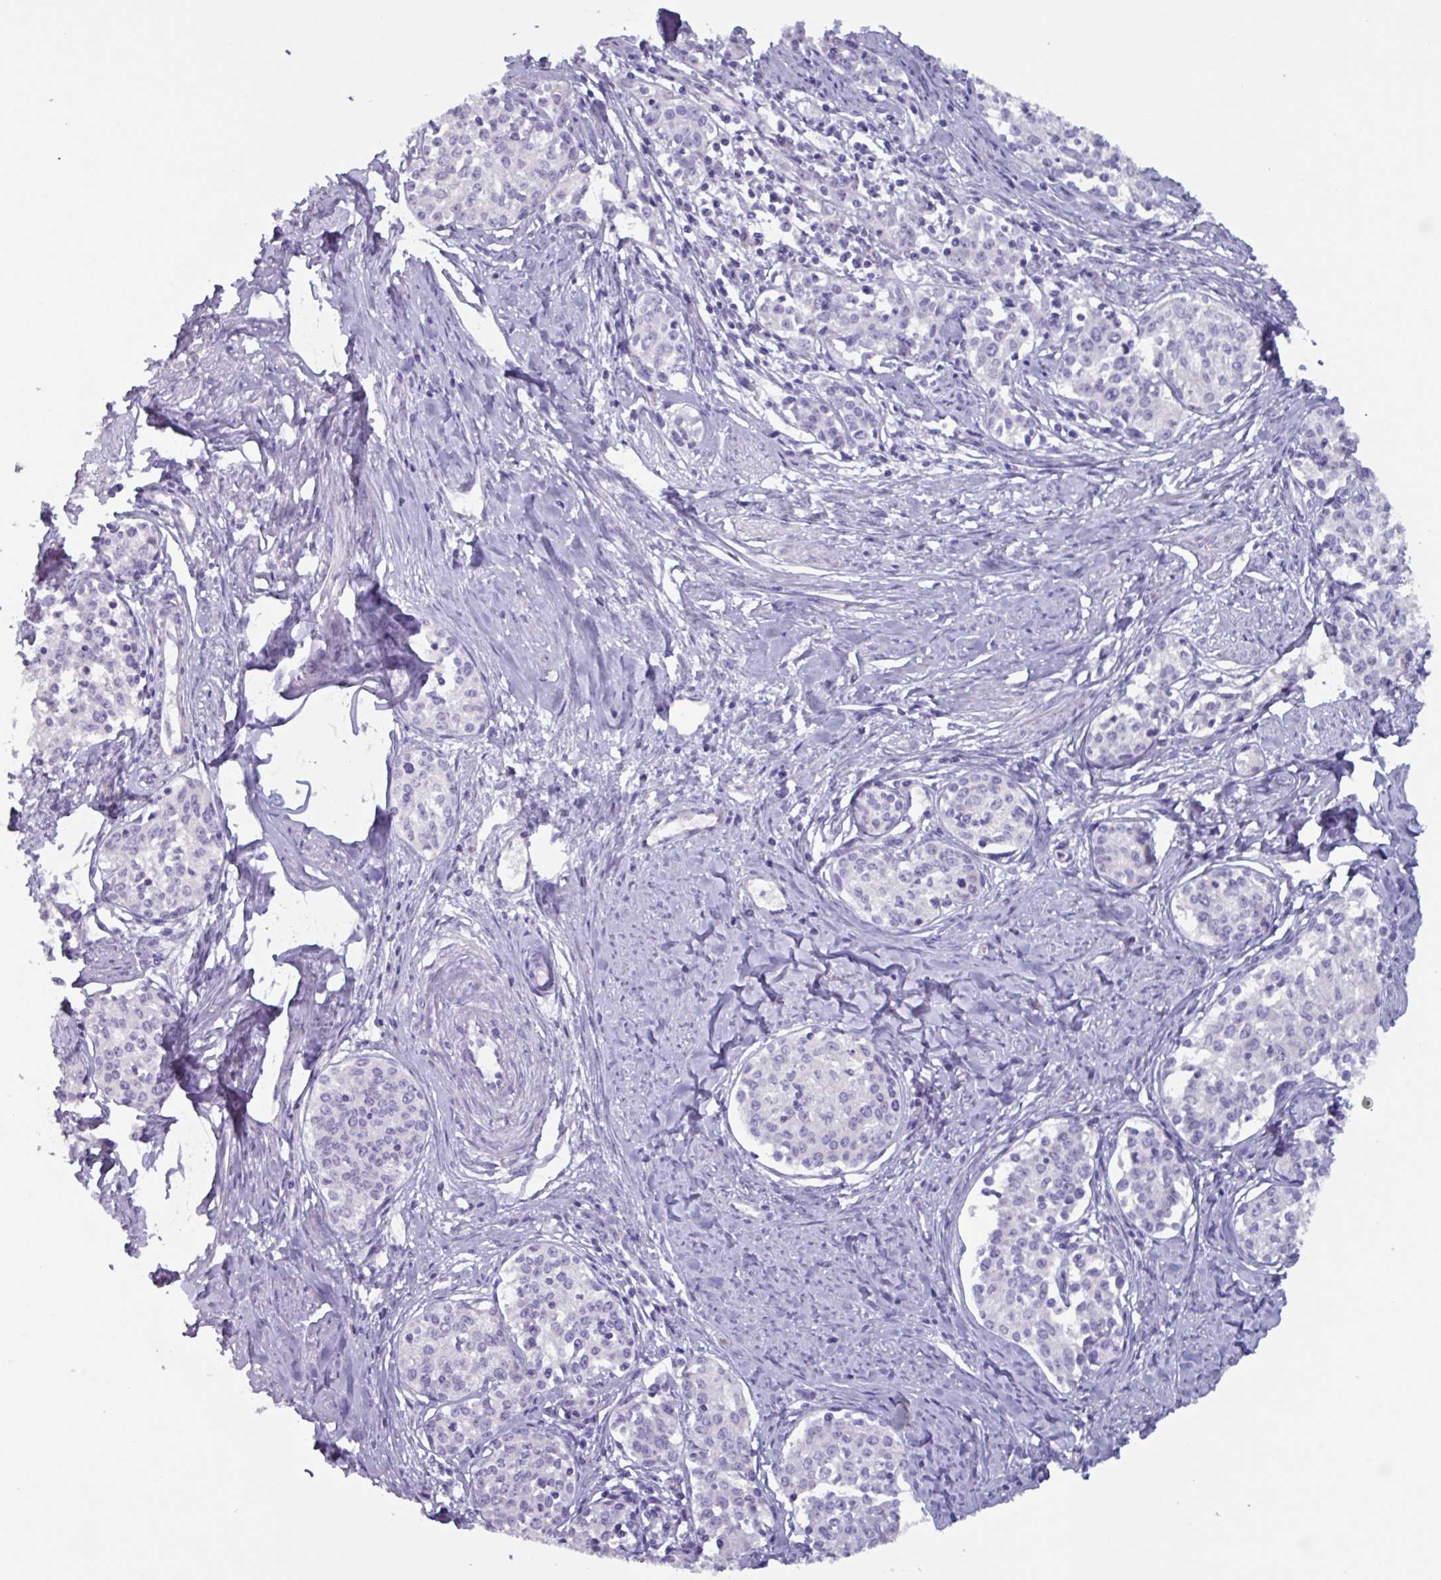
{"staining": {"intensity": "negative", "quantity": "none", "location": "none"}, "tissue": "cervical cancer", "cell_type": "Tumor cells", "image_type": "cancer", "snomed": [{"axis": "morphology", "description": "Squamous cell carcinoma, NOS"}, {"axis": "morphology", "description": "Adenocarcinoma, NOS"}, {"axis": "topography", "description": "Cervix"}], "caption": "This is a histopathology image of immunohistochemistry staining of cervical cancer, which shows no positivity in tumor cells.", "gene": "OR2T10", "patient": {"sex": "female", "age": 52}}